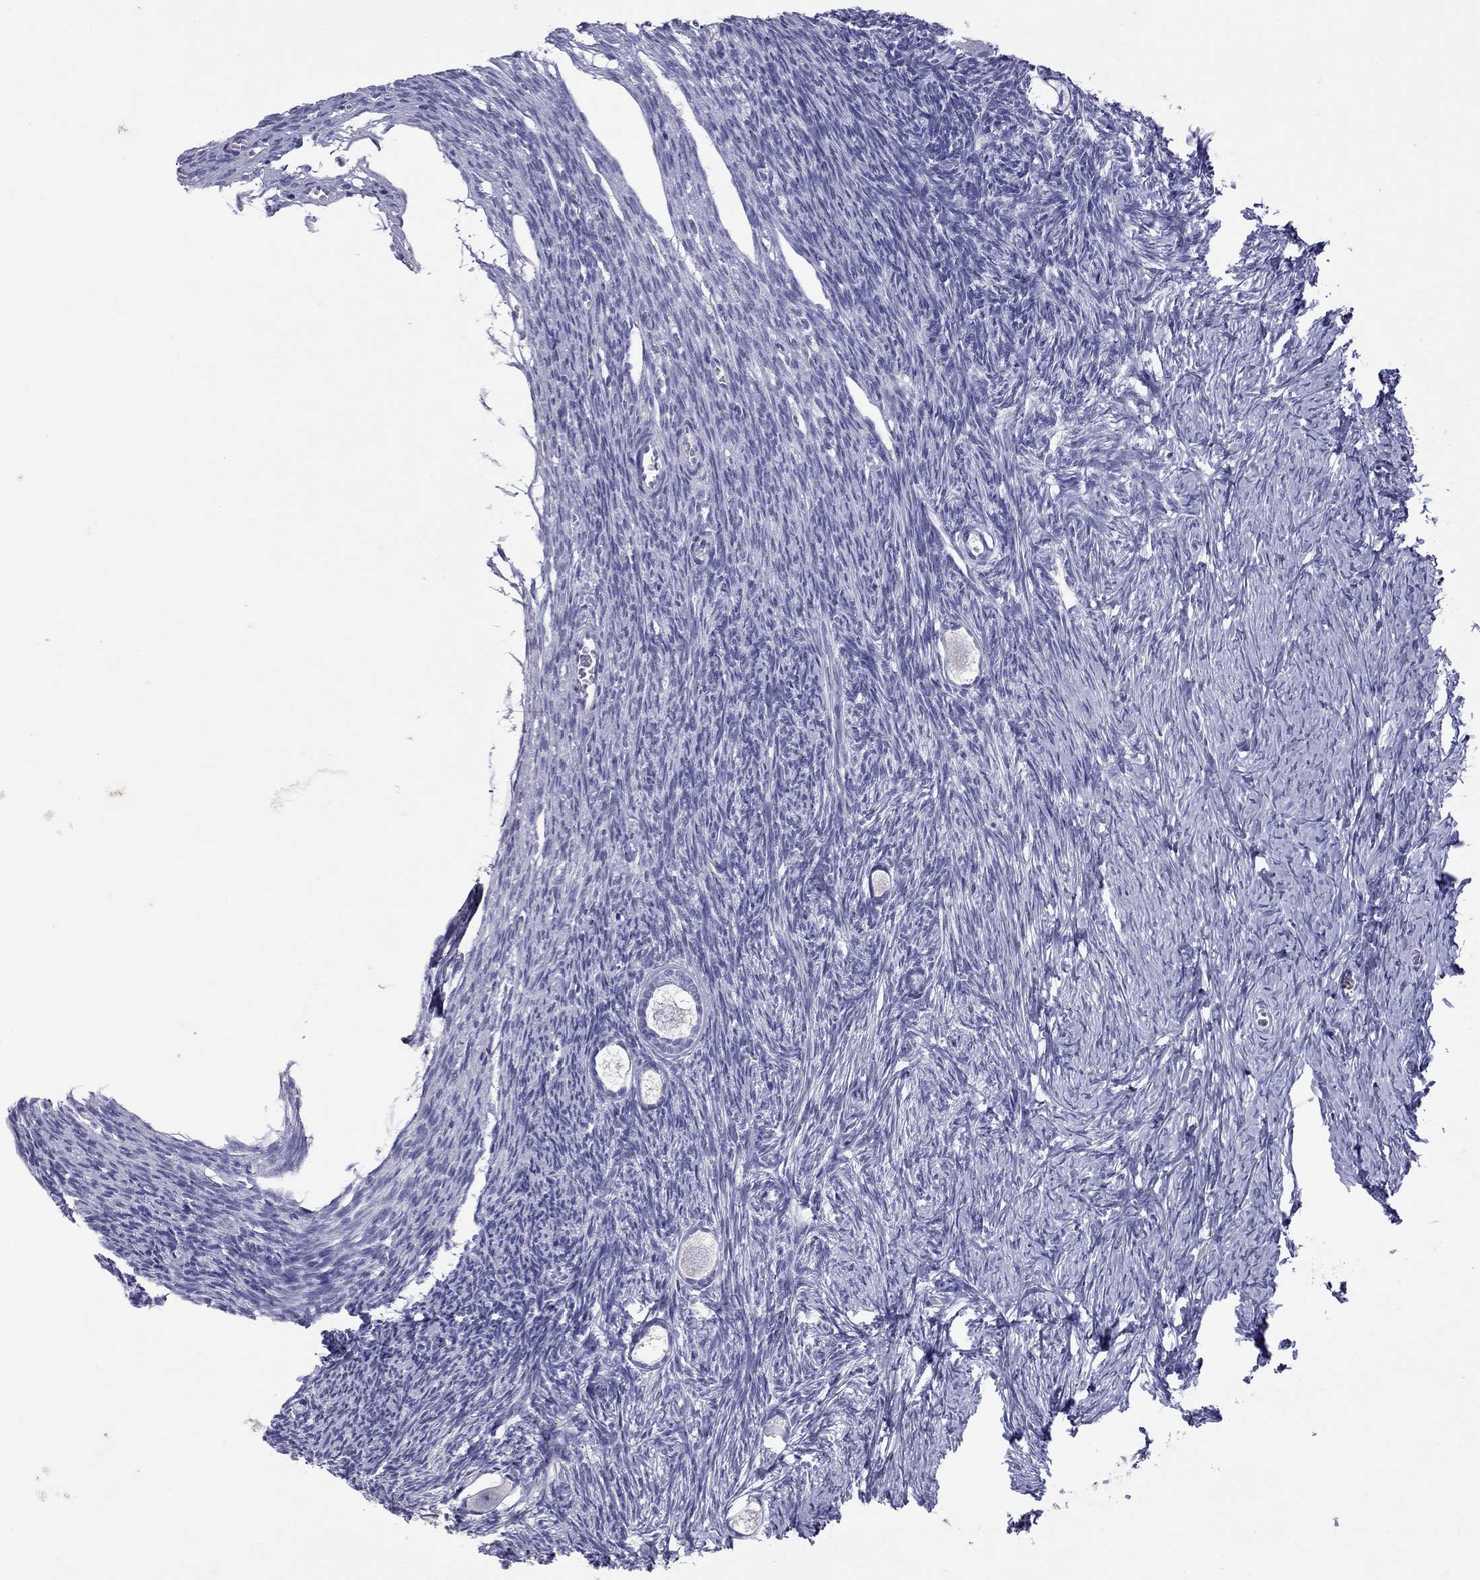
{"staining": {"intensity": "negative", "quantity": "none", "location": "none"}, "tissue": "ovary", "cell_type": "Follicle cells", "image_type": "normal", "snomed": [{"axis": "morphology", "description": "Normal tissue, NOS"}, {"axis": "topography", "description": "Ovary"}], "caption": "Immunohistochemical staining of normal ovary demonstrates no significant expression in follicle cells.", "gene": "SLAMF1", "patient": {"sex": "female", "age": 27}}